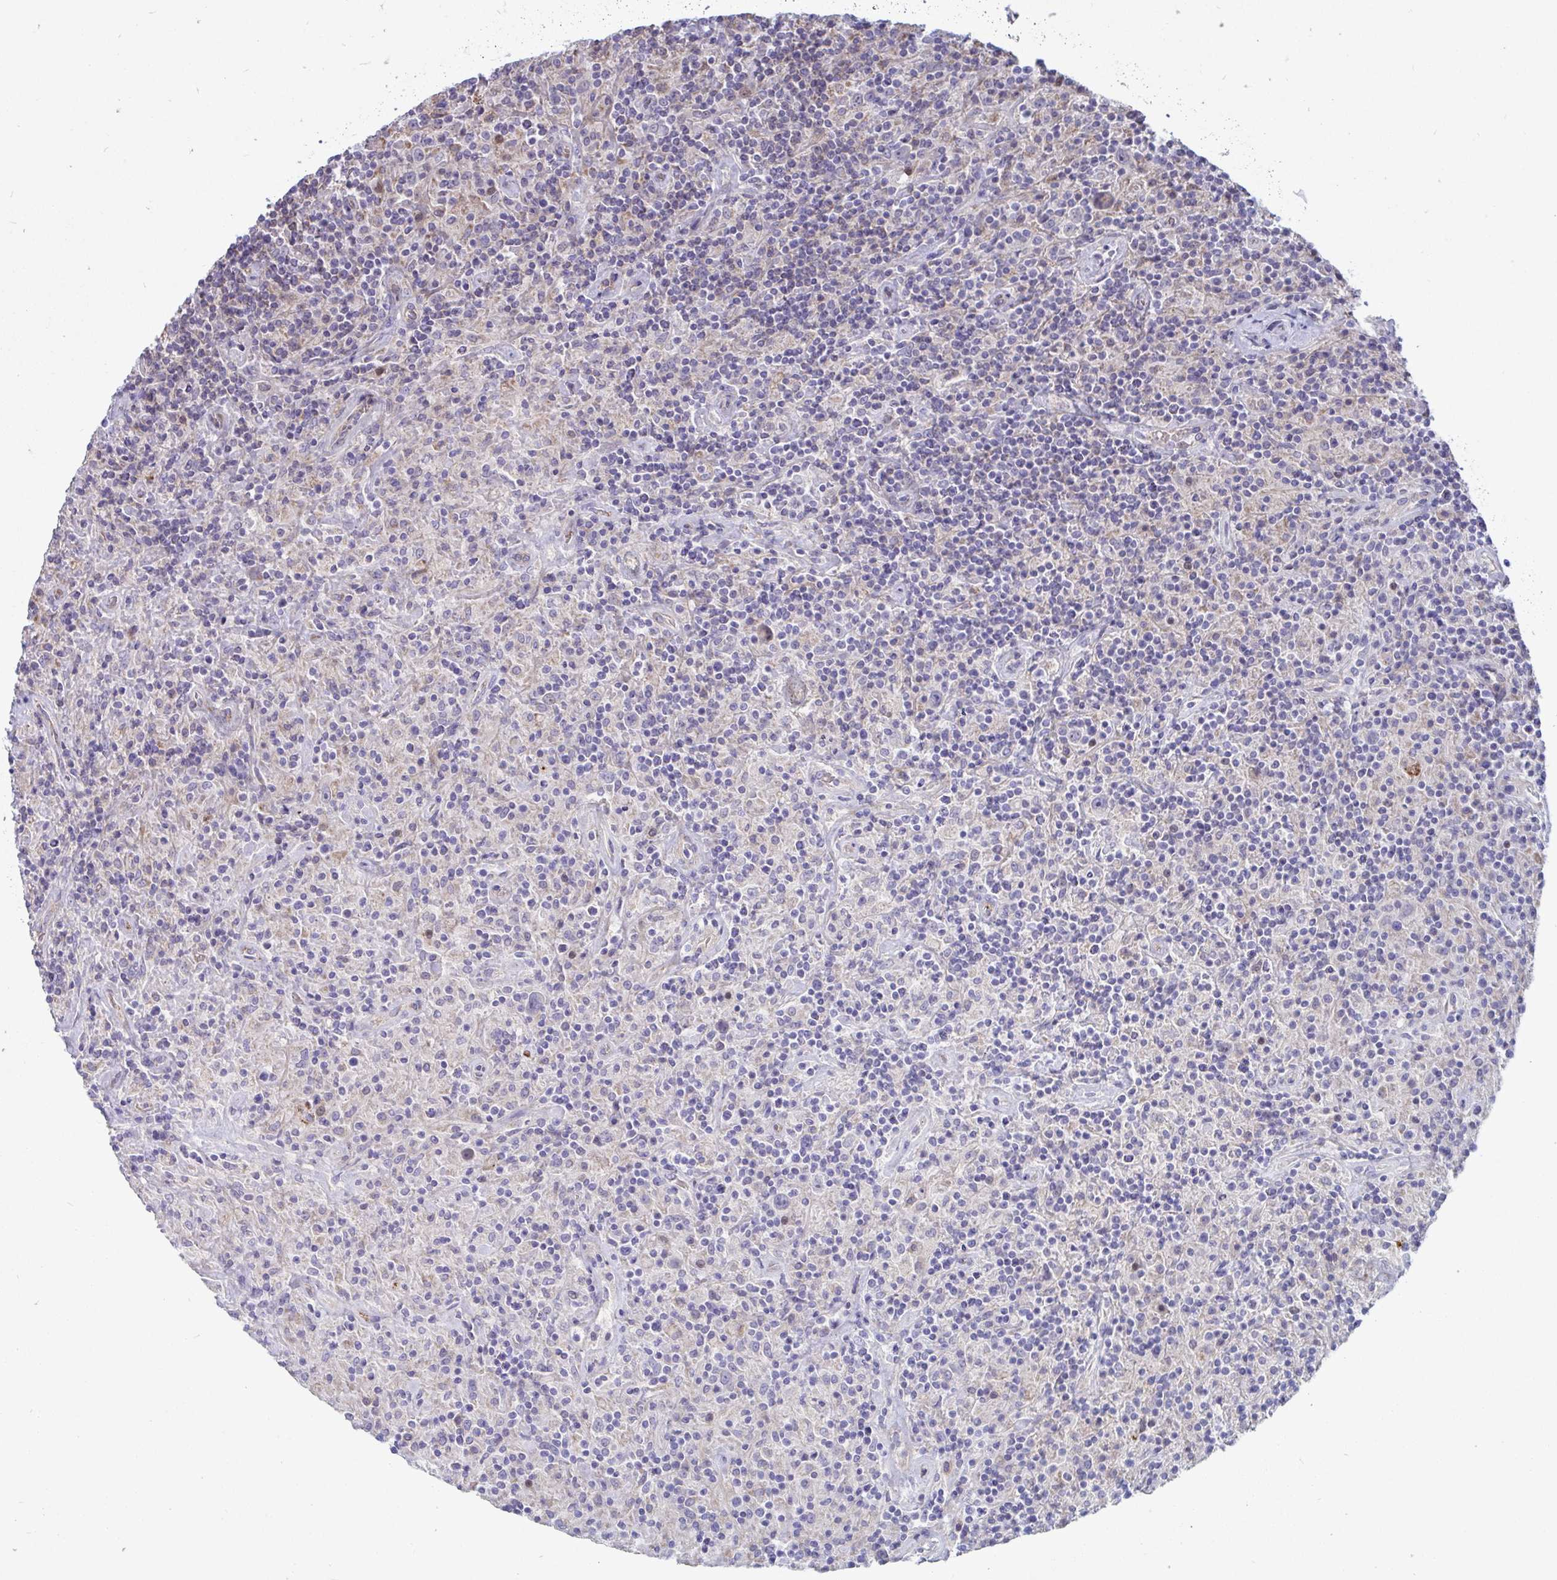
{"staining": {"intensity": "negative", "quantity": "none", "location": "none"}, "tissue": "lymphoma", "cell_type": "Tumor cells", "image_type": "cancer", "snomed": [{"axis": "morphology", "description": "Hodgkin's disease, NOS"}, {"axis": "topography", "description": "Lymph node"}], "caption": "Tumor cells are negative for protein expression in human Hodgkin's disease.", "gene": "IL37", "patient": {"sex": "male", "age": 70}}